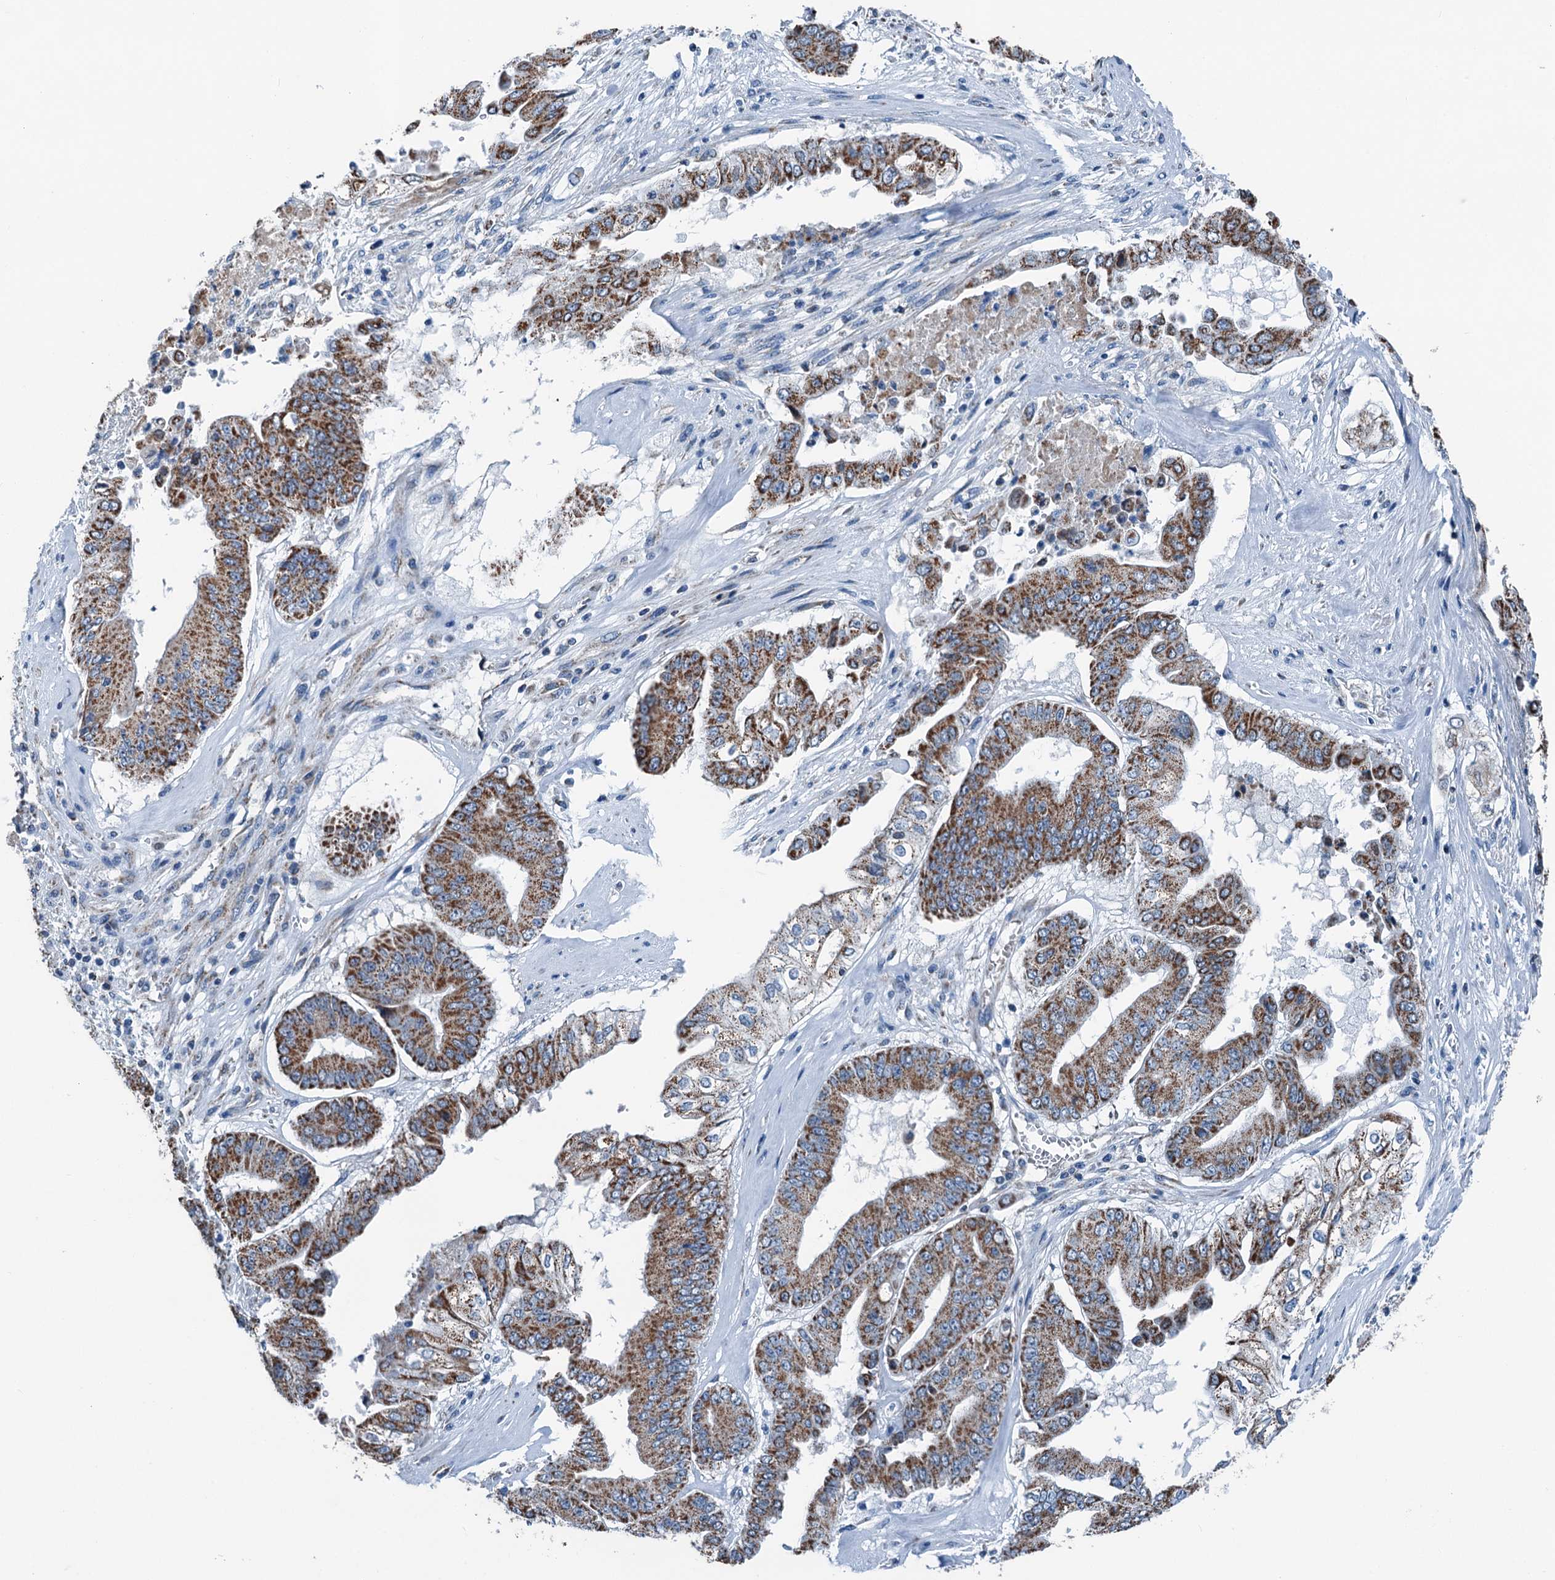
{"staining": {"intensity": "strong", "quantity": ">75%", "location": "cytoplasmic/membranous"}, "tissue": "pancreatic cancer", "cell_type": "Tumor cells", "image_type": "cancer", "snomed": [{"axis": "morphology", "description": "Adenocarcinoma, NOS"}, {"axis": "topography", "description": "Pancreas"}], "caption": "The immunohistochemical stain shows strong cytoplasmic/membranous positivity in tumor cells of adenocarcinoma (pancreatic) tissue.", "gene": "TRPT1", "patient": {"sex": "female", "age": 77}}